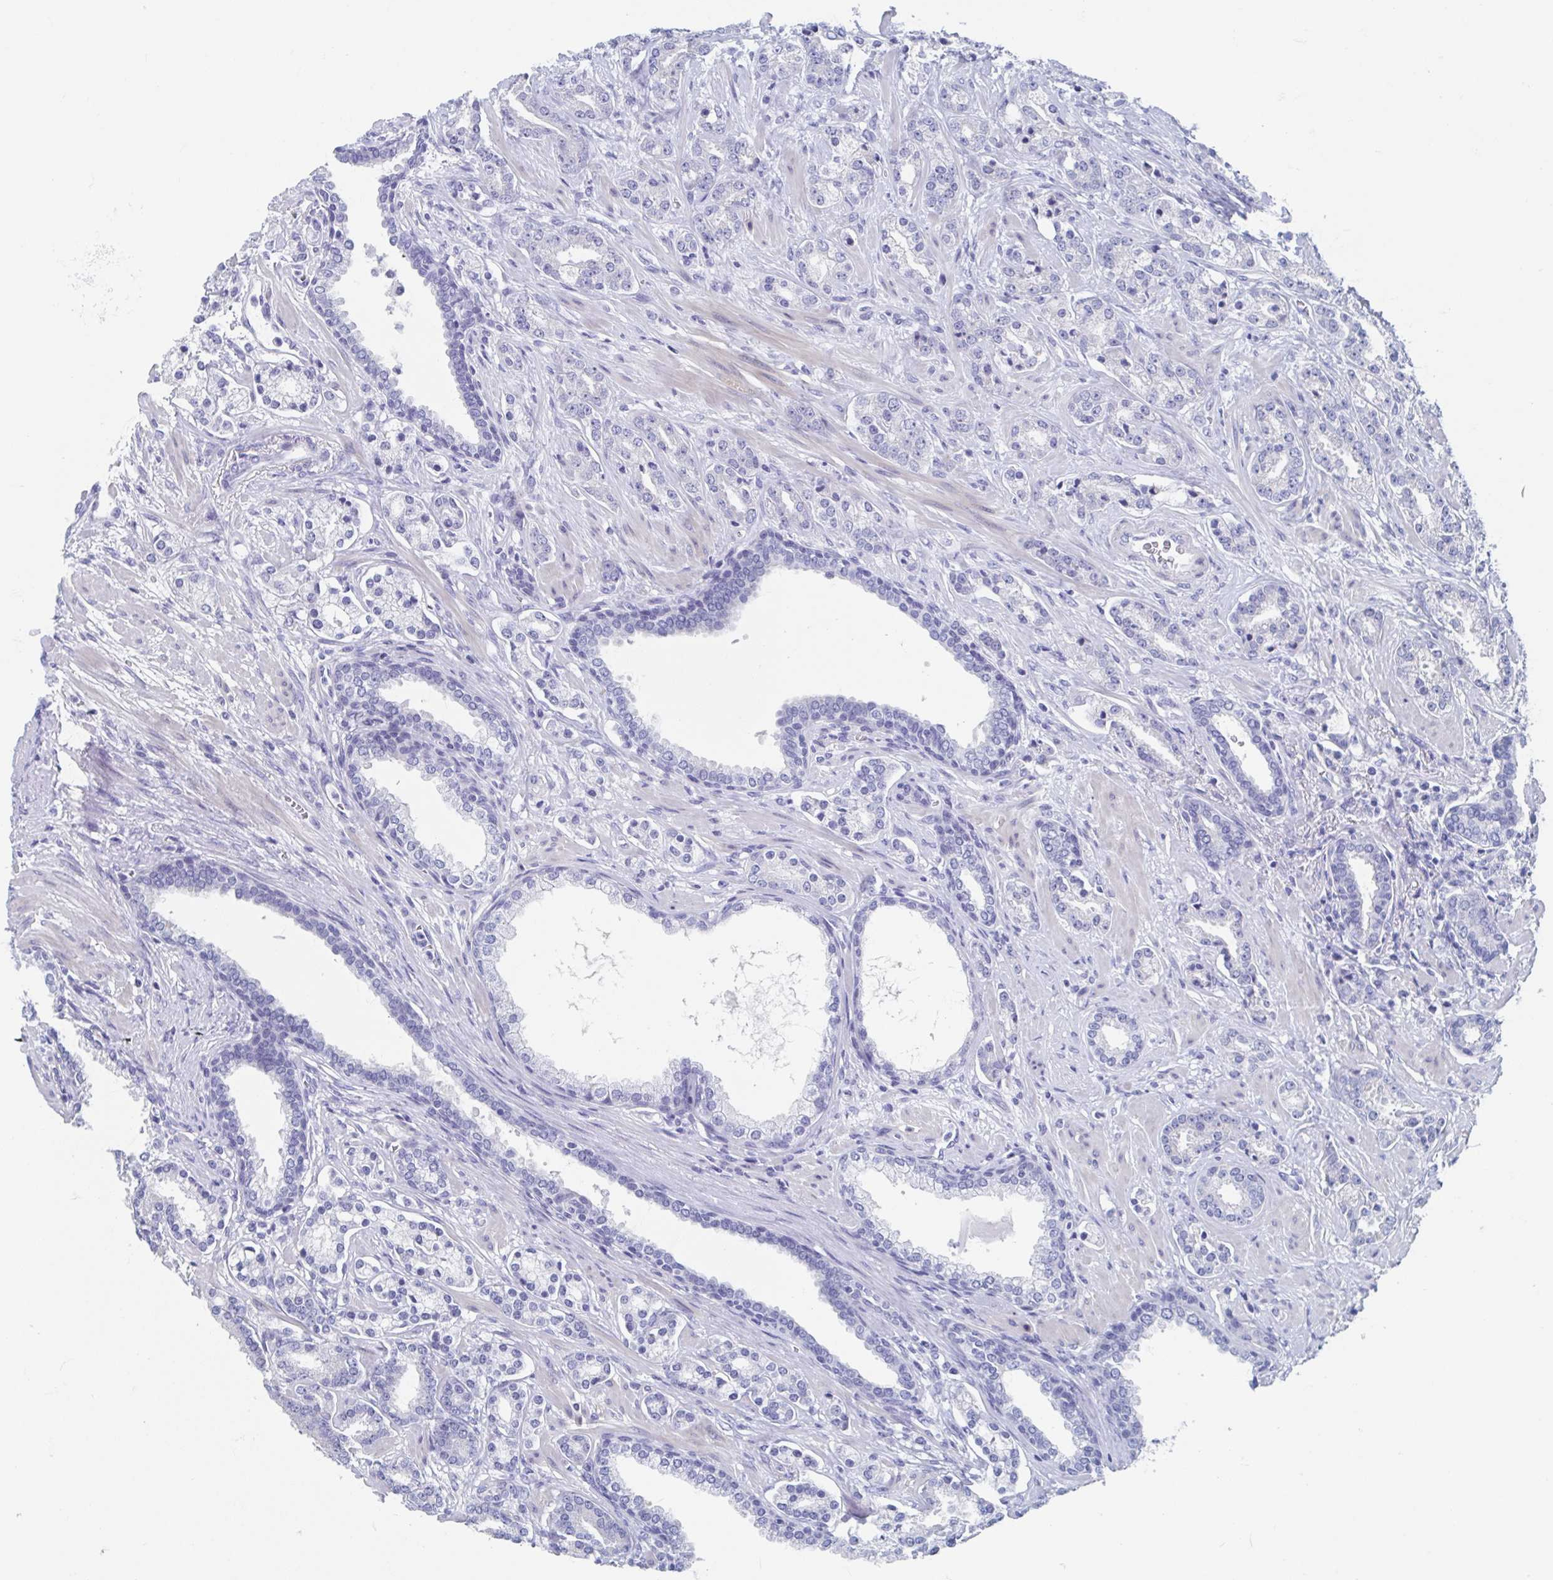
{"staining": {"intensity": "negative", "quantity": "none", "location": "none"}, "tissue": "prostate cancer", "cell_type": "Tumor cells", "image_type": "cancer", "snomed": [{"axis": "morphology", "description": "Adenocarcinoma, High grade"}, {"axis": "topography", "description": "Prostate"}], "caption": "An IHC micrograph of adenocarcinoma (high-grade) (prostate) is shown. There is no staining in tumor cells of adenocarcinoma (high-grade) (prostate).", "gene": "SHCBP1L", "patient": {"sex": "male", "age": 60}}